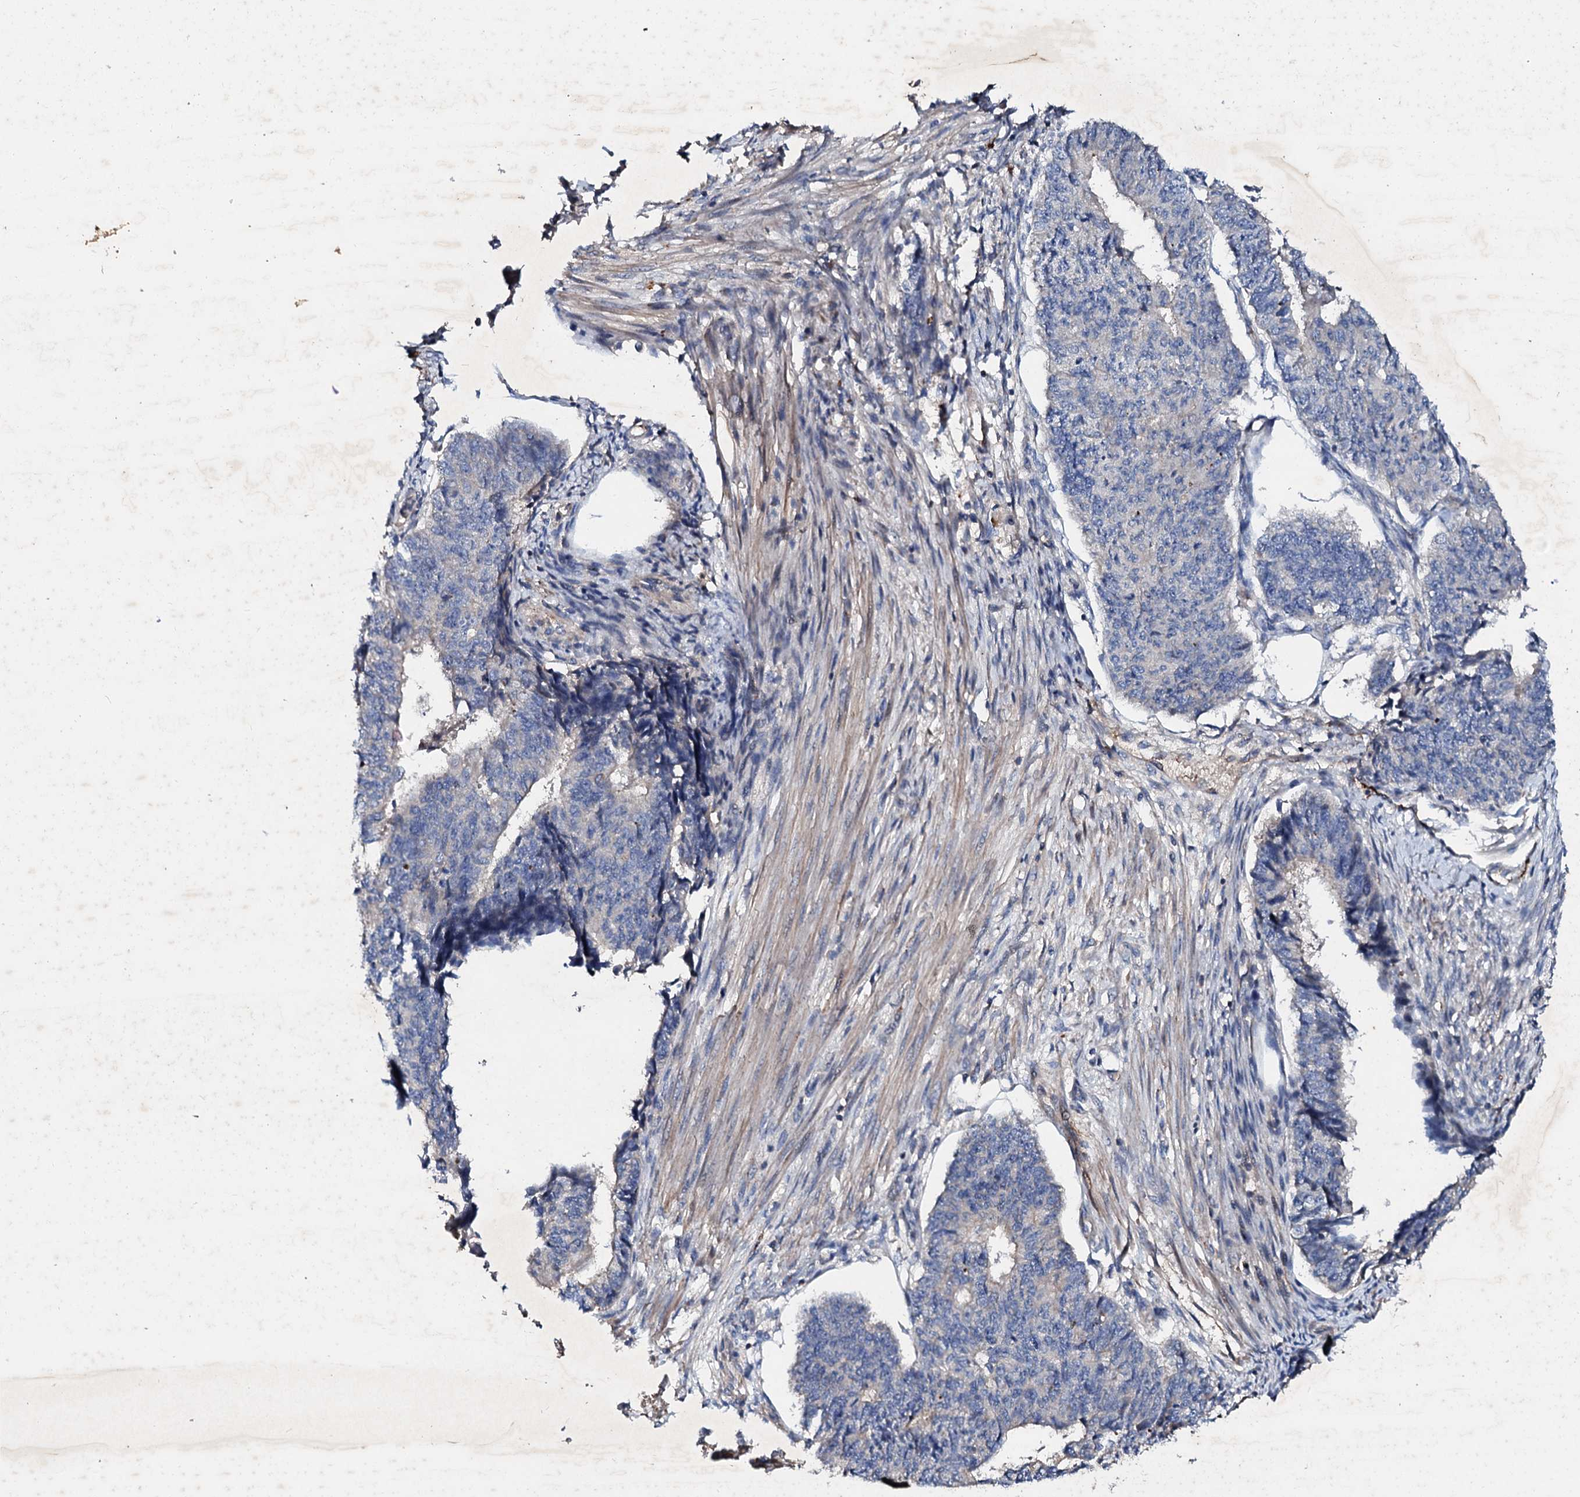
{"staining": {"intensity": "negative", "quantity": "none", "location": "none"}, "tissue": "endometrial cancer", "cell_type": "Tumor cells", "image_type": "cancer", "snomed": [{"axis": "morphology", "description": "Adenocarcinoma, NOS"}, {"axis": "topography", "description": "Endometrium"}], "caption": "Tumor cells show no significant protein staining in adenocarcinoma (endometrial).", "gene": "FIBIN", "patient": {"sex": "female", "age": 32}}